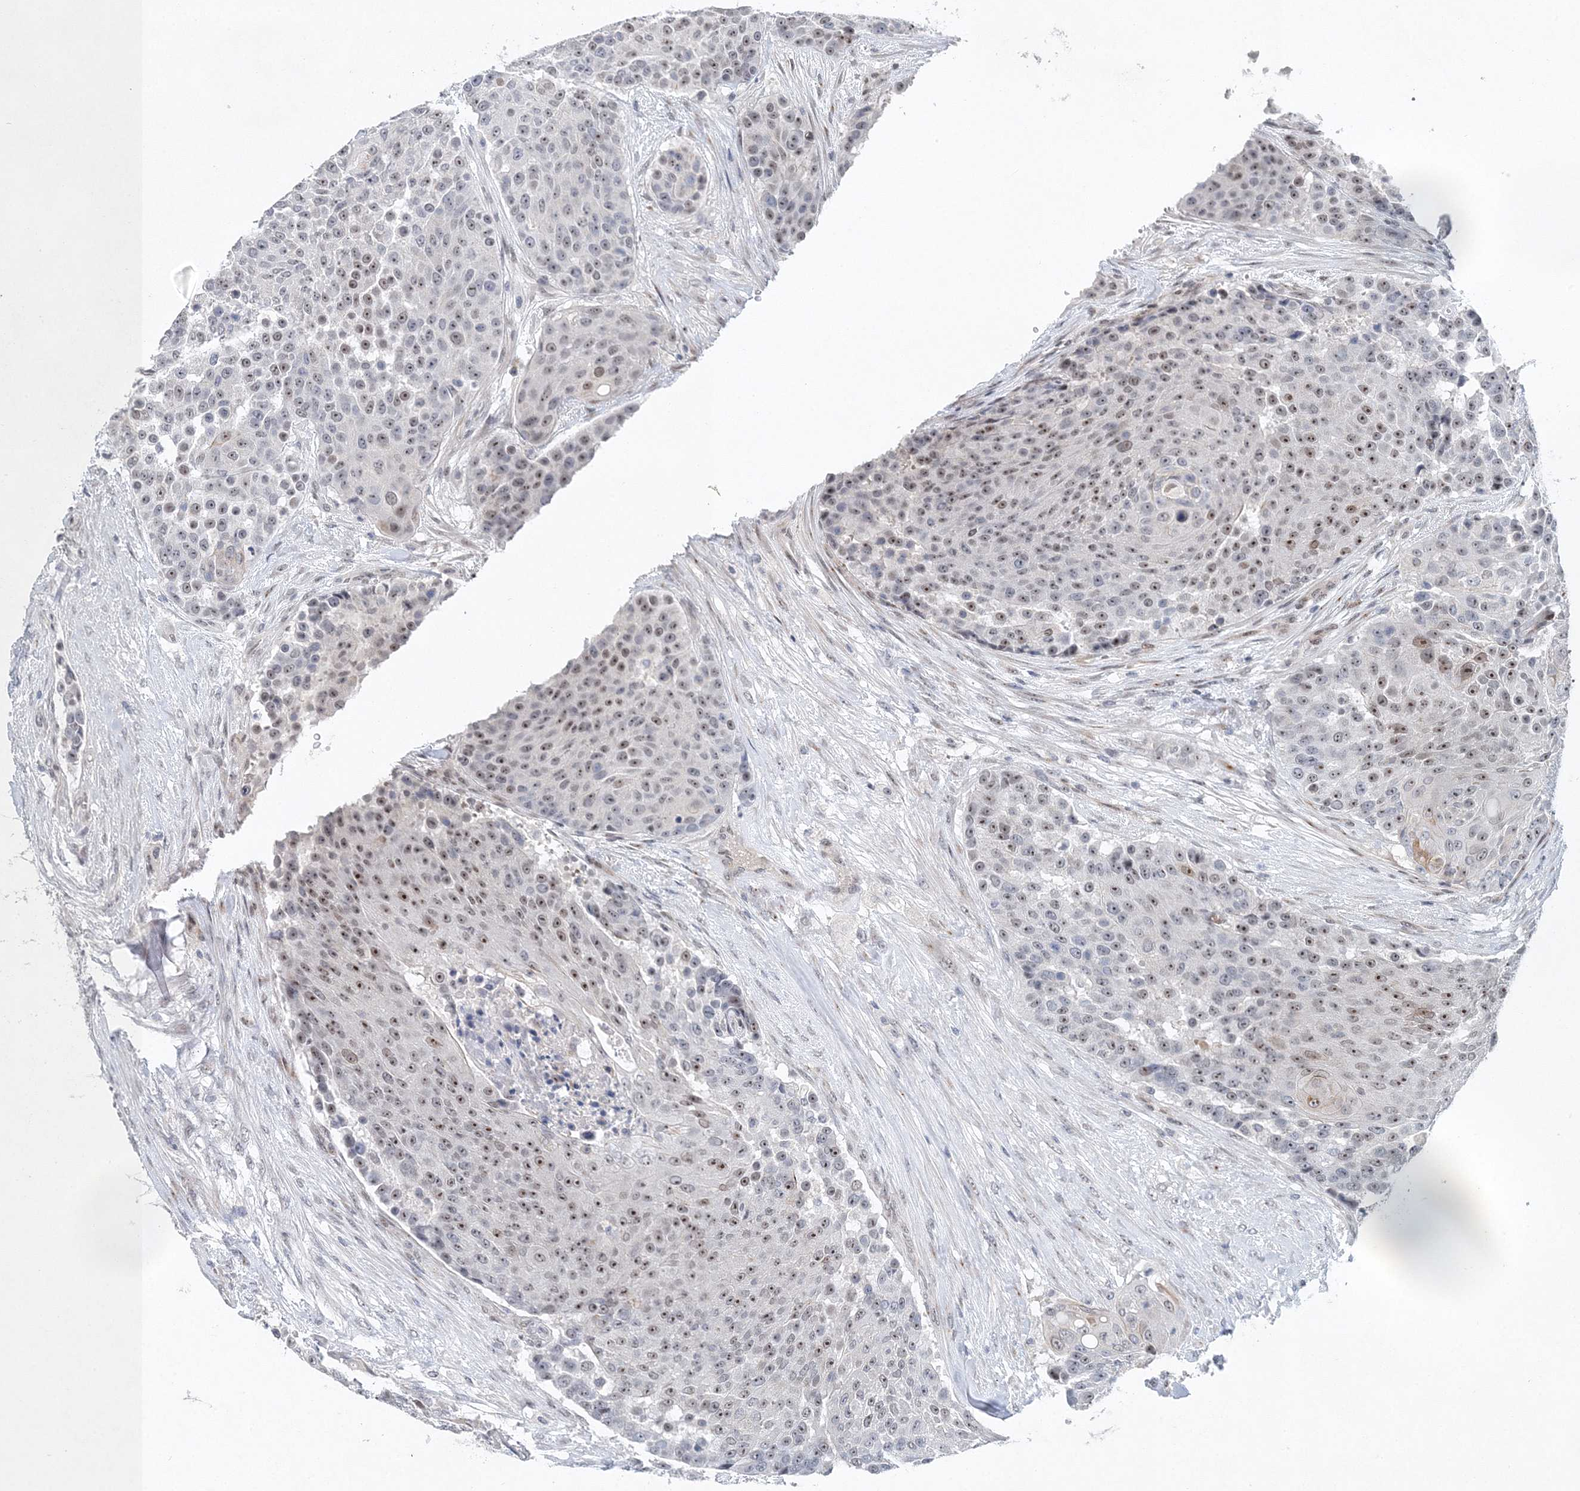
{"staining": {"intensity": "moderate", "quantity": "25%-75%", "location": "nuclear"}, "tissue": "urothelial cancer", "cell_type": "Tumor cells", "image_type": "cancer", "snomed": [{"axis": "morphology", "description": "Urothelial carcinoma, High grade"}, {"axis": "topography", "description": "Urinary bladder"}], "caption": "Immunohistochemistry (IHC) staining of high-grade urothelial carcinoma, which exhibits medium levels of moderate nuclear positivity in approximately 25%-75% of tumor cells indicating moderate nuclear protein expression. The staining was performed using DAB (3,3'-diaminobenzidine) (brown) for protein detection and nuclei were counterstained in hematoxylin (blue).", "gene": "UIMC1", "patient": {"sex": "female", "age": 63}}